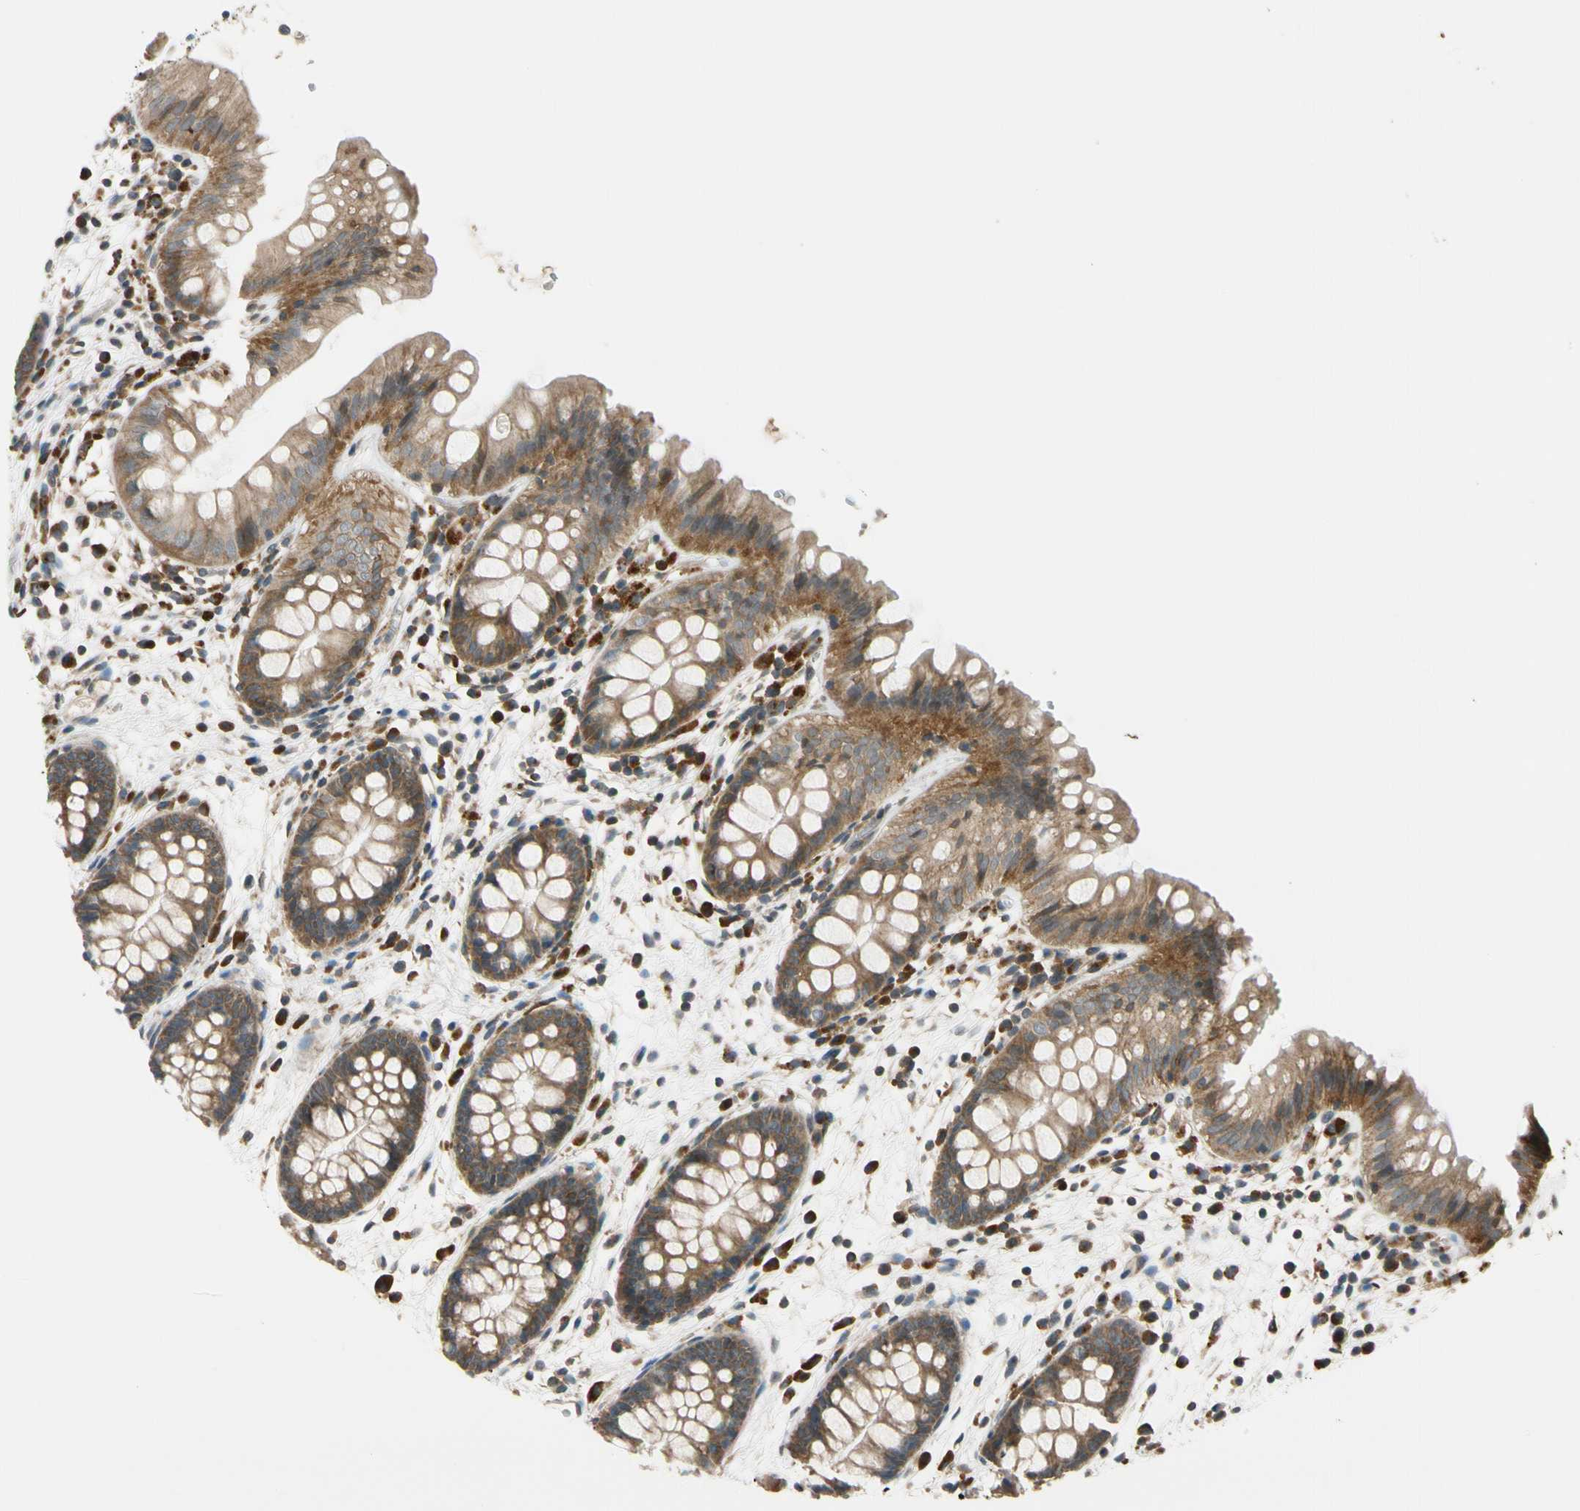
{"staining": {"intensity": "moderate", "quantity": ">75%", "location": "cytoplasmic/membranous"}, "tissue": "colon", "cell_type": "Endothelial cells", "image_type": "normal", "snomed": [{"axis": "morphology", "description": "Normal tissue, NOS"}, {"axis": "topography", "description": "Smooth muscle"}, {"axis": "topography", "description": "Colon"}], "caption": "Immunohistochemical staining of benign colon exhibits moderate cytoplasmic/membranous protein positivity in about >75% of endothelial cells.", "gene": "MST1R", "patient": {"sex": "male", "age": 67}}